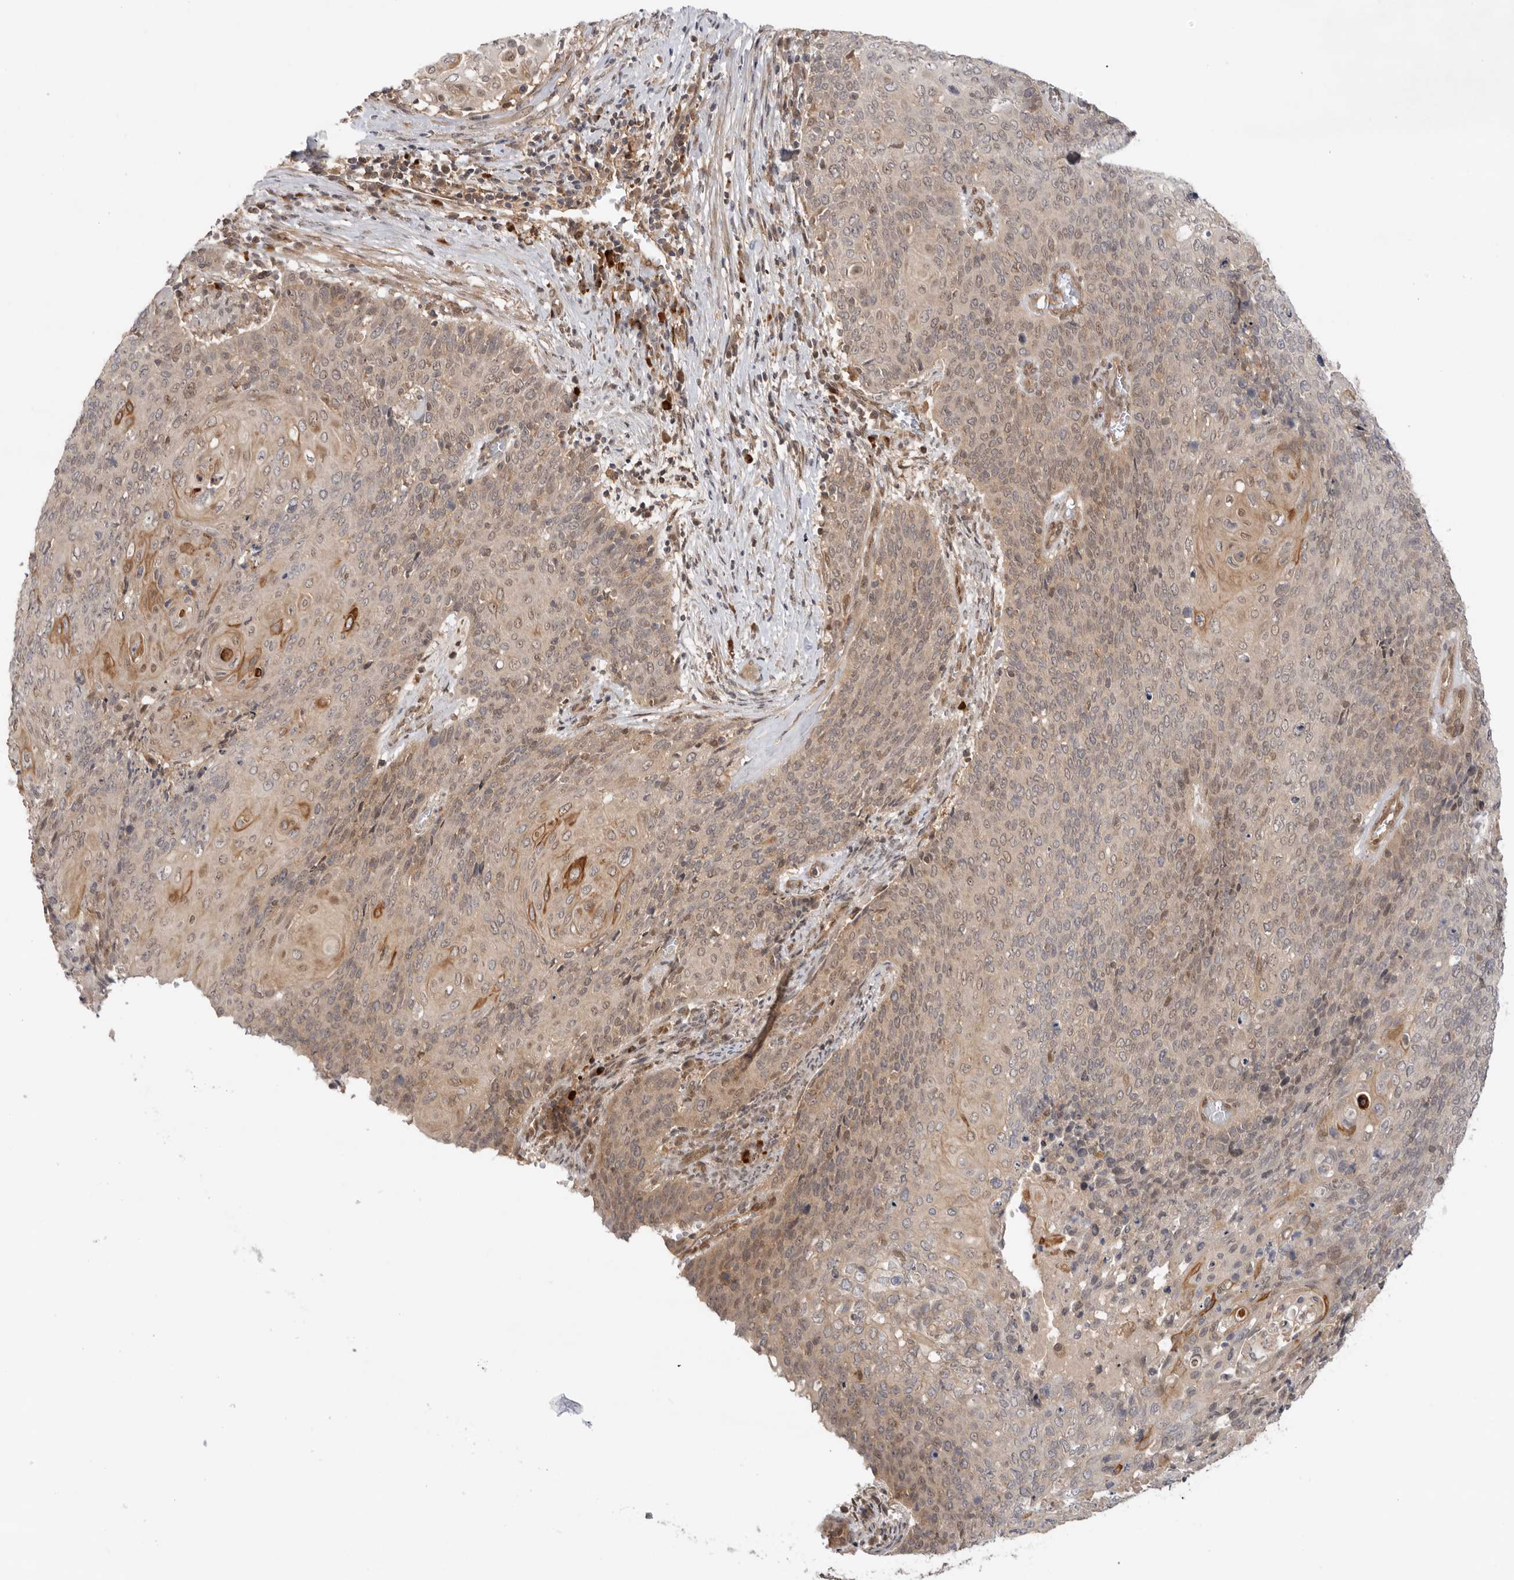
{"staining": {"intensity": "weak", "quantity": "25%-75%", "location": "nuclear"}, "tissue": "cervical cancer", "cell_type": "Tumor cells", "image_type": "cancer", "snomed": [{"axis": "morphology", "description": "Squamous cell carcinoma, NOS"}, {"axis": "topography", "description": "Cervix"}], "caption": "DAB immunohistochemical staining of human cervical cancer shows weak nuclear protein positivity in about 25%-75% of tumor cells.", "gene": "DCAF8", "patient": {"sex": "female", "age": 39}}